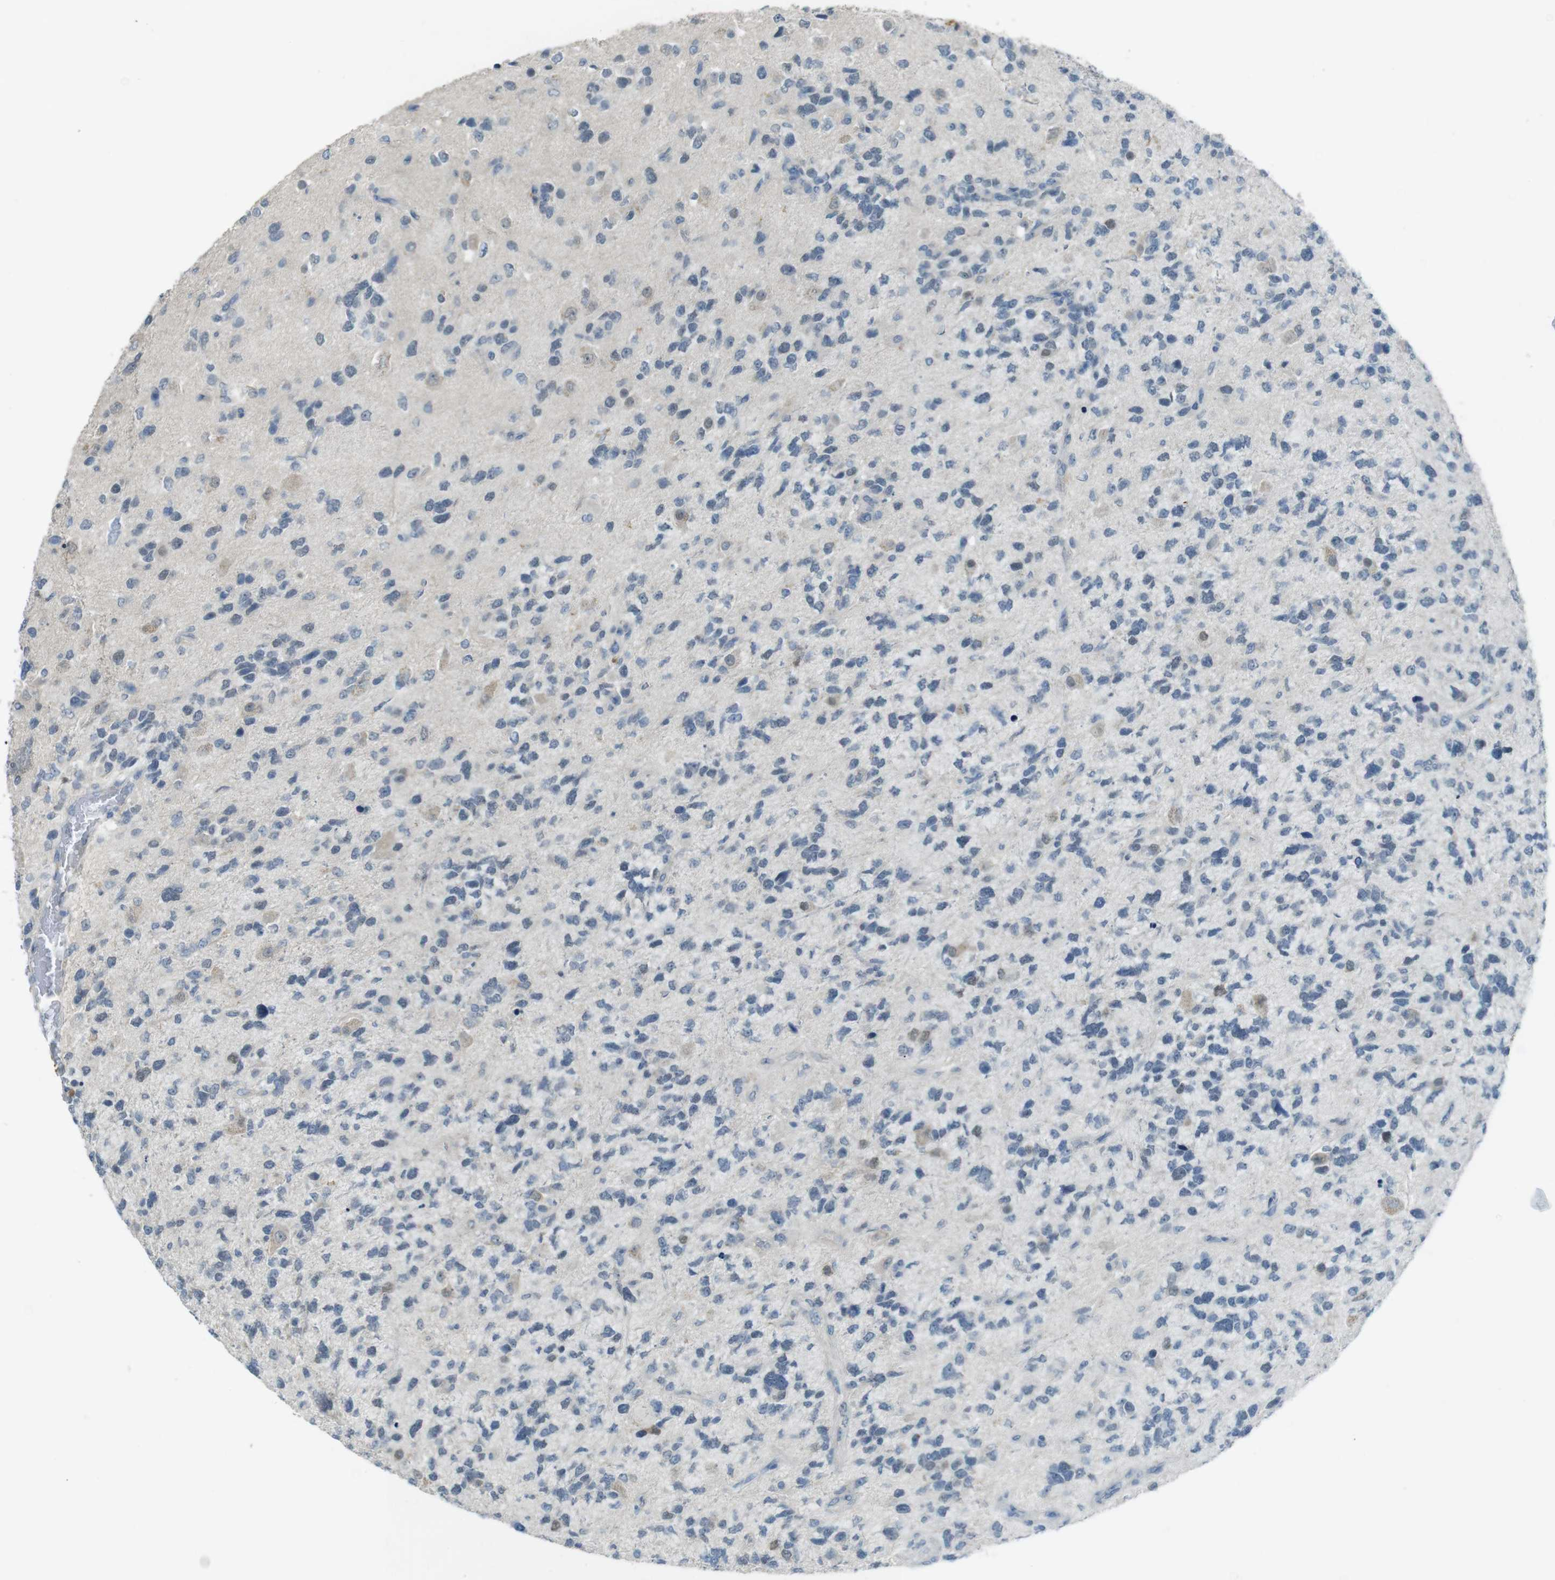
{"staining": {"intensity": "negative", "quantity": "none", "location": "none"}, "tissue": "glioma", "cell_type": "Tumor cells", "image_type": "cancer", "snomed": [{"axis": "morphology", "description": "Glioma, malignant, High grade"}, {"axis": "topography", "description": "Brain"}], "caption": "Protein analysis of high-grade glioma (malignant) exhibits no significant expression in tumor cells.", "gene": "ENTPD7", "patient": {"sex": "female", "age": 58}}